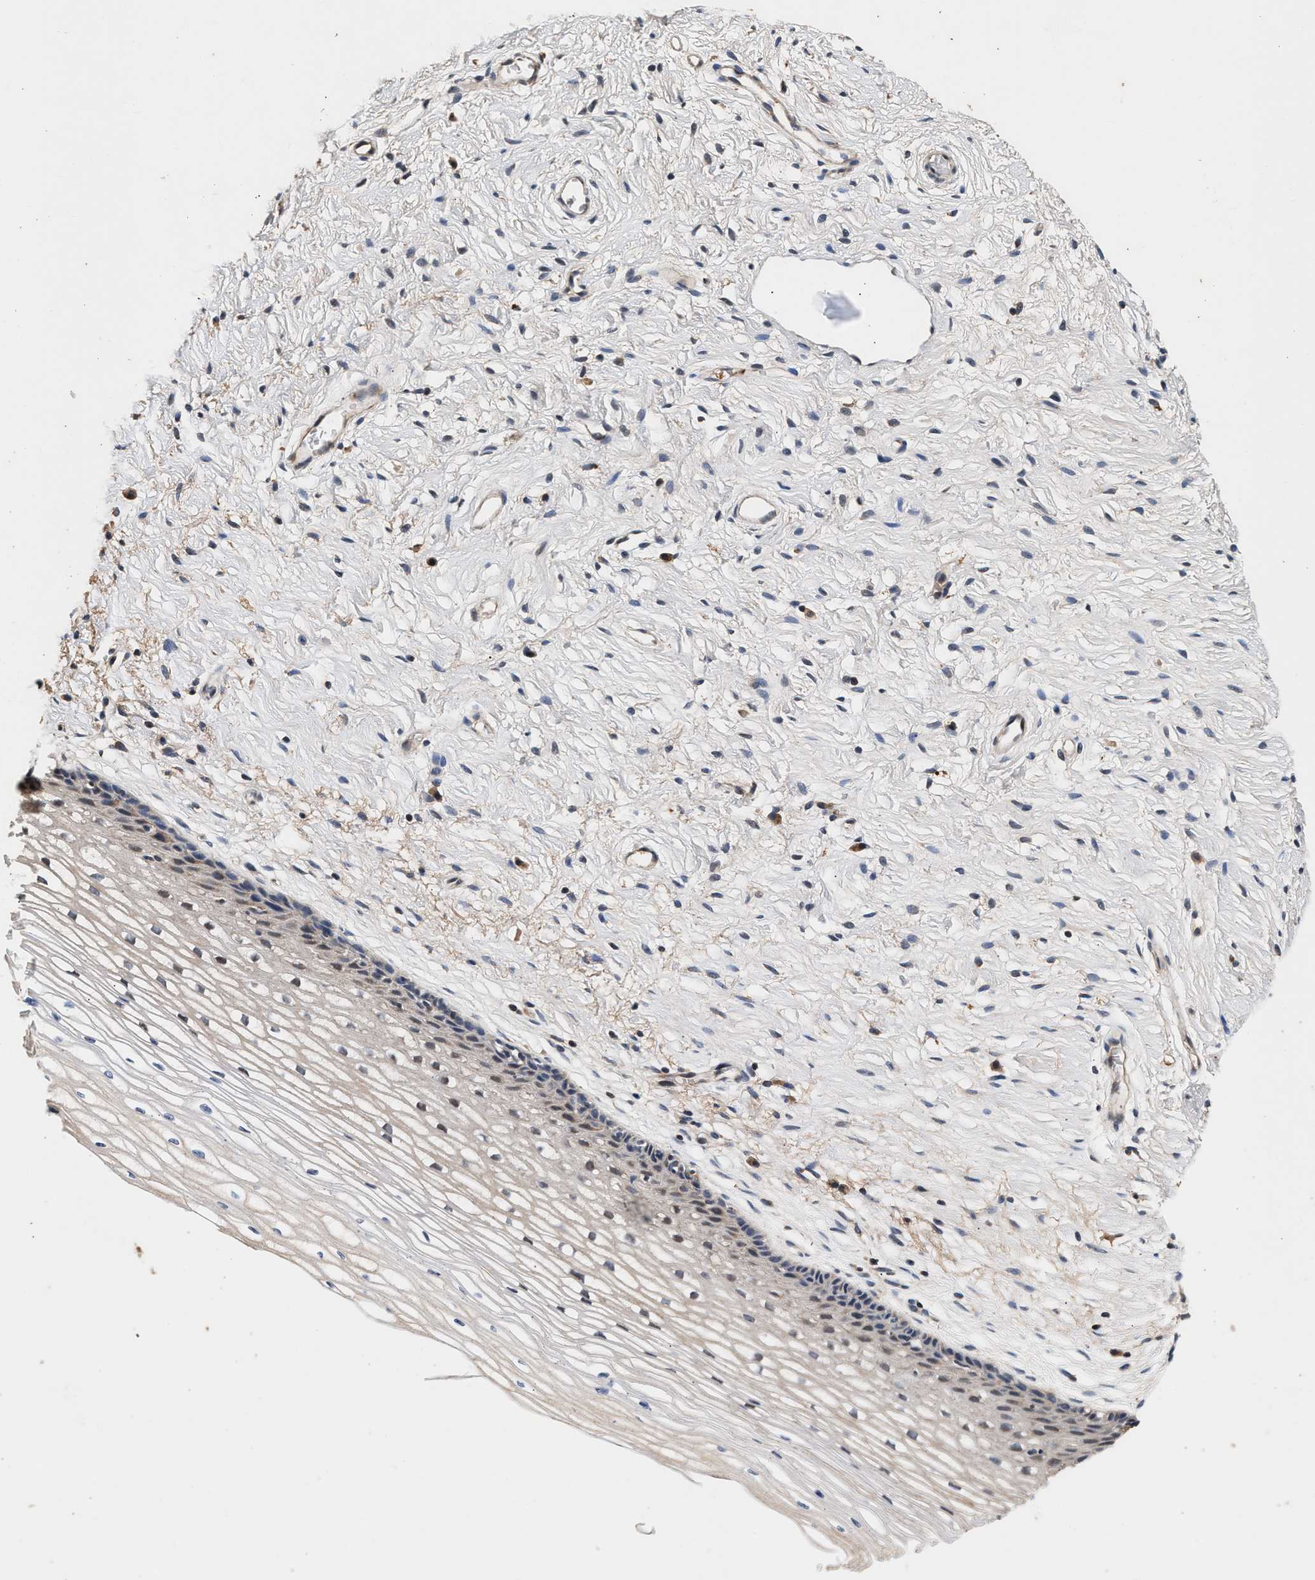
{"staining": {"intensity": "weak", "quantity": ">75%", "location": "cytoplasmic/membranous"}, "tissue": "cervix", "cell_type": "Glandular cells", "image_type": "normal", "snomed": [{"axis": "morphology", "description": "Normal tissue, NOS"}, {"axis": "topography", "description": "Cervix"}], "caption": "An image of human cervix stained for a protein reveals weak cytoplasmic/membranous brown staining in glandular cells. Immunohistochemistry stains the protein in brown and the nuclei are stained blue.", "gene": "PTGR3", "patient": {"sex": "female", "age": 77}}